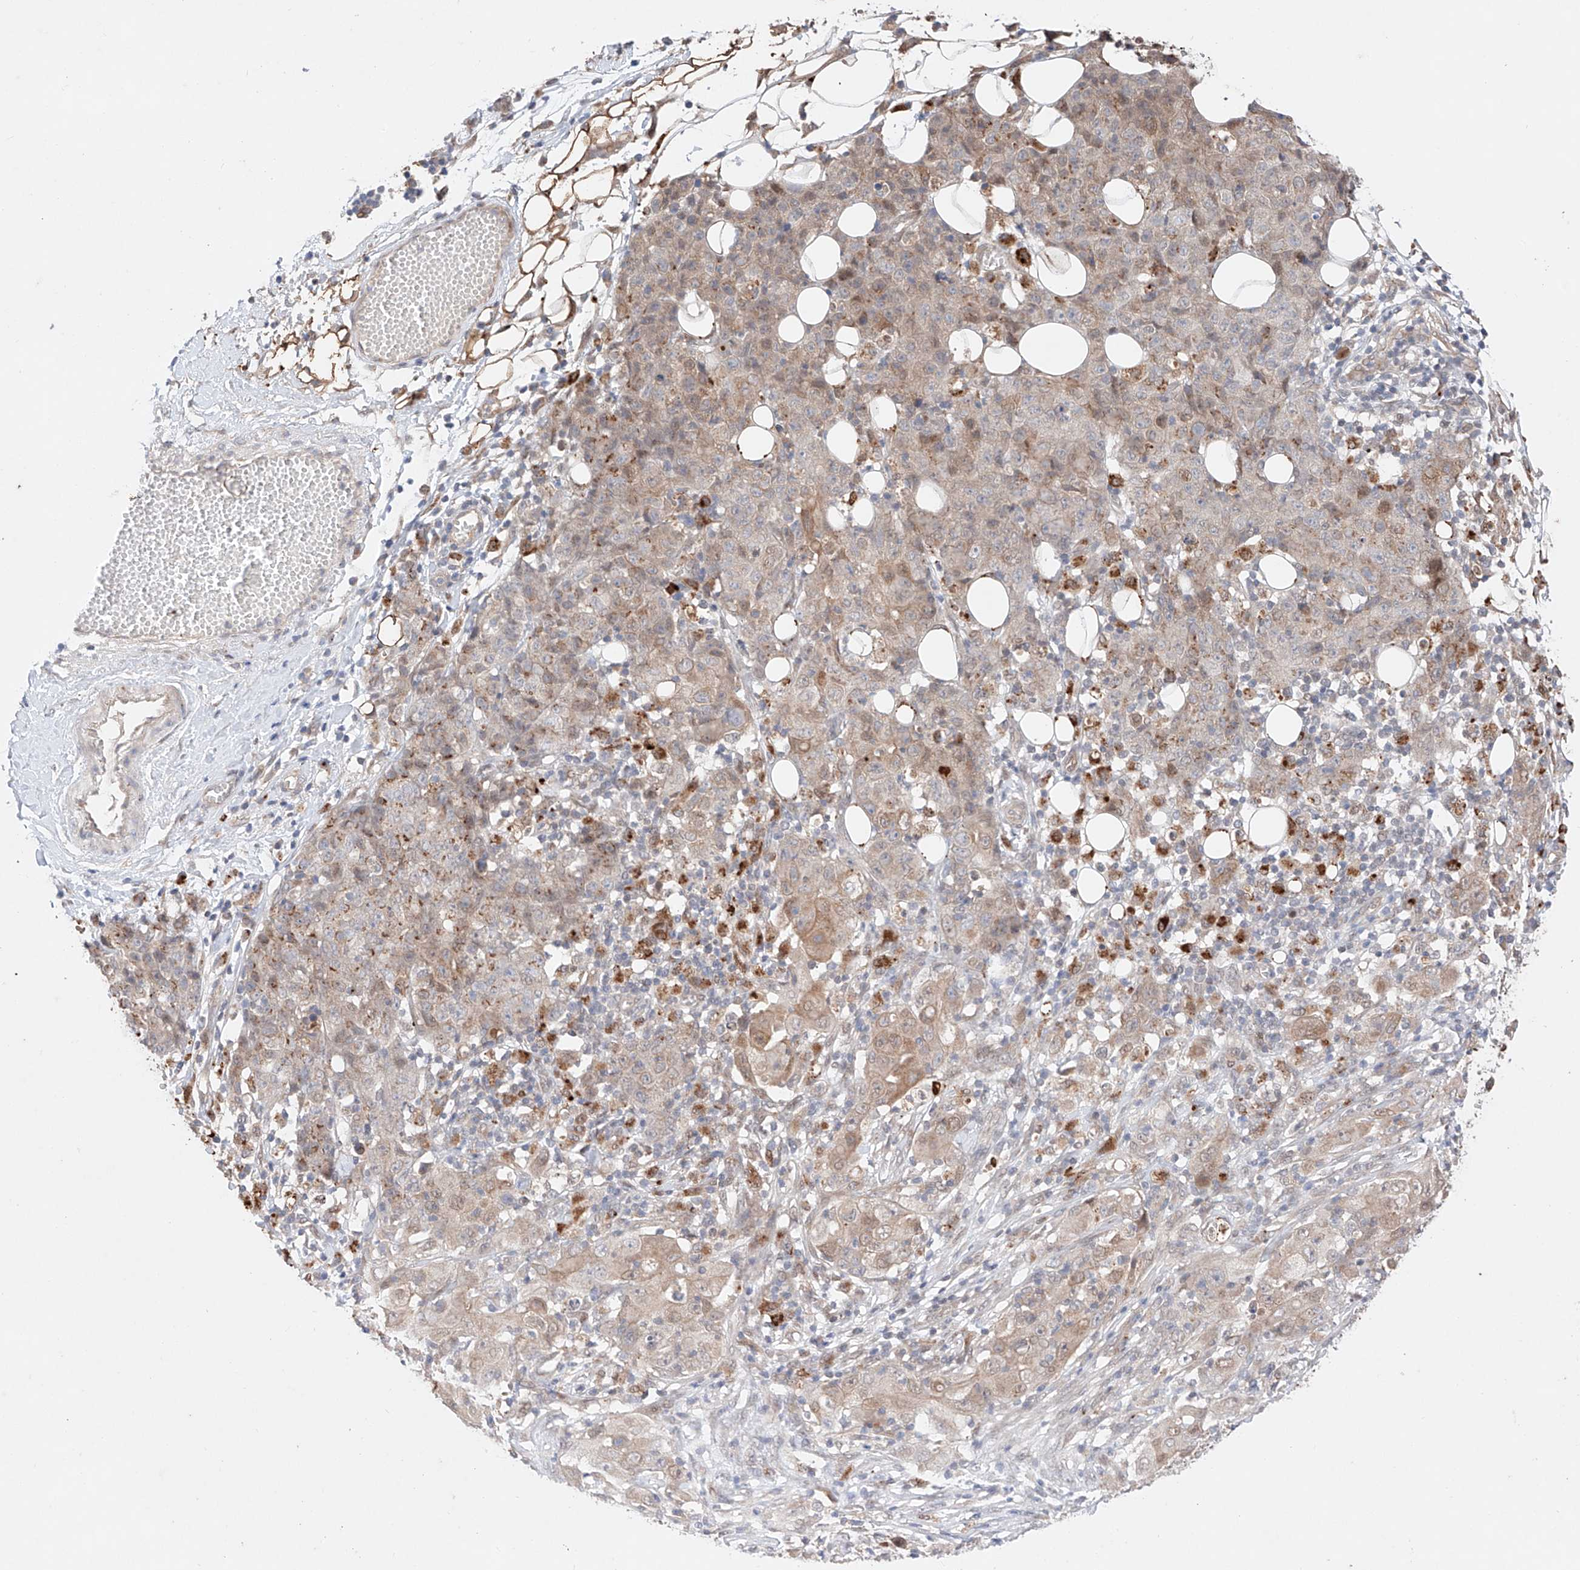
{"staining": {"intensity": "weak", "quantity": ">75%", "location": "cytoplasmic/membranous"}, "tissue": "ovarian cancer", "cell_type": "Tumor cells", "image_type": "cancer", "snomed": [{"axis": "morphology", "description": "Carcinoma, endometroid"}, {"axis": "topography", "description": "Ovary"}], "caption": "Immunohistochemical staining of human endometroid carcinoma (ovarian) shows low levels of weak cytoplasmic/membranous staining in approximately >75% of tumor cells.", "gene": "GCNT1", "patient": {"sex": "female", "age": 42}}